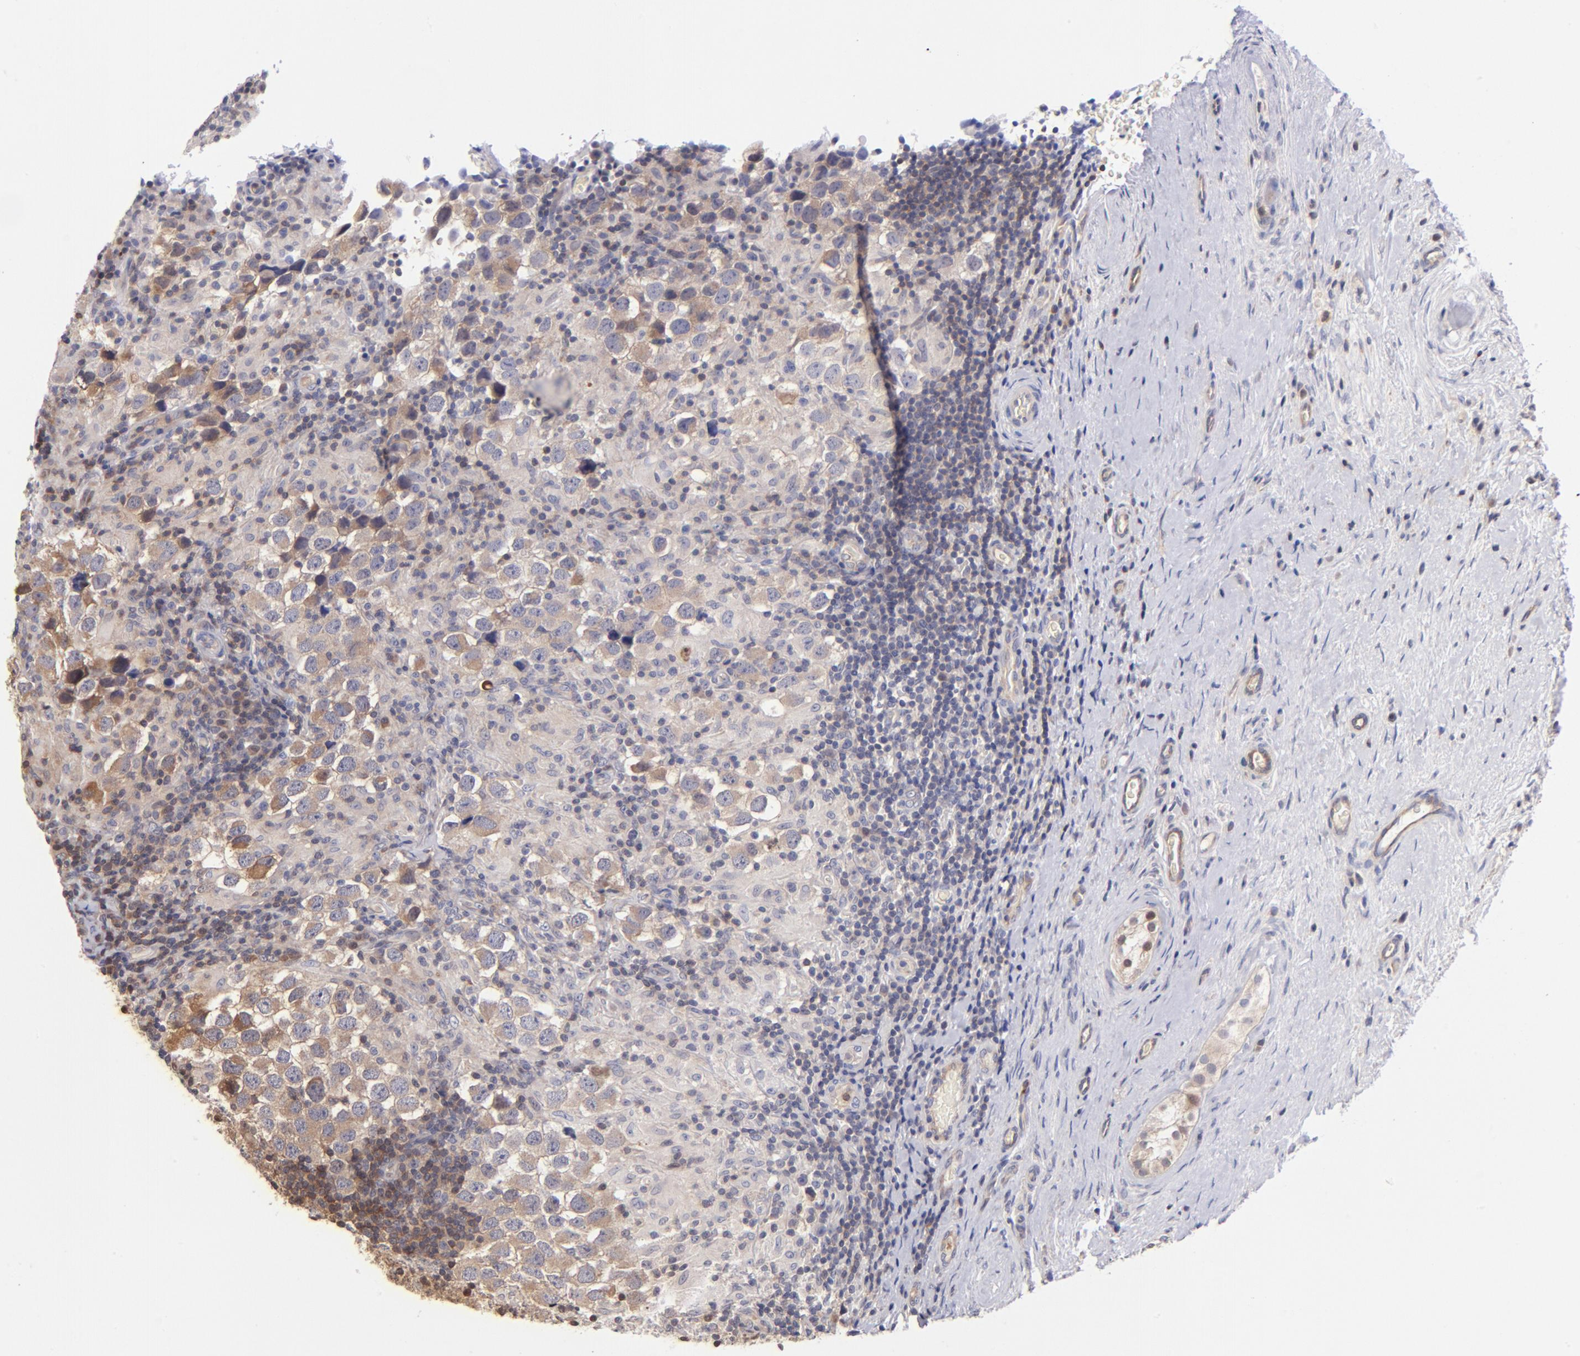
{"staining": {"intensity": "weak", "quantity": ">75%", "location": "cytoplasmic/membranous"}, "tissue": "testis cancer", "cell_type": "Tumor cells", "image_type": "cancer", "snomed": [{"axis": "morphology", "description": "Carcinoma, Embryonal, NOS"}, {"axis": "topography", "description": "Testis"}], "caption": "A brown stain shows weak cytoplasmic/membranous positivity of a protein in testis cancer tumor cells.", "gene": "YWHAB", "patient": {"sex": "male", "age": 21}}